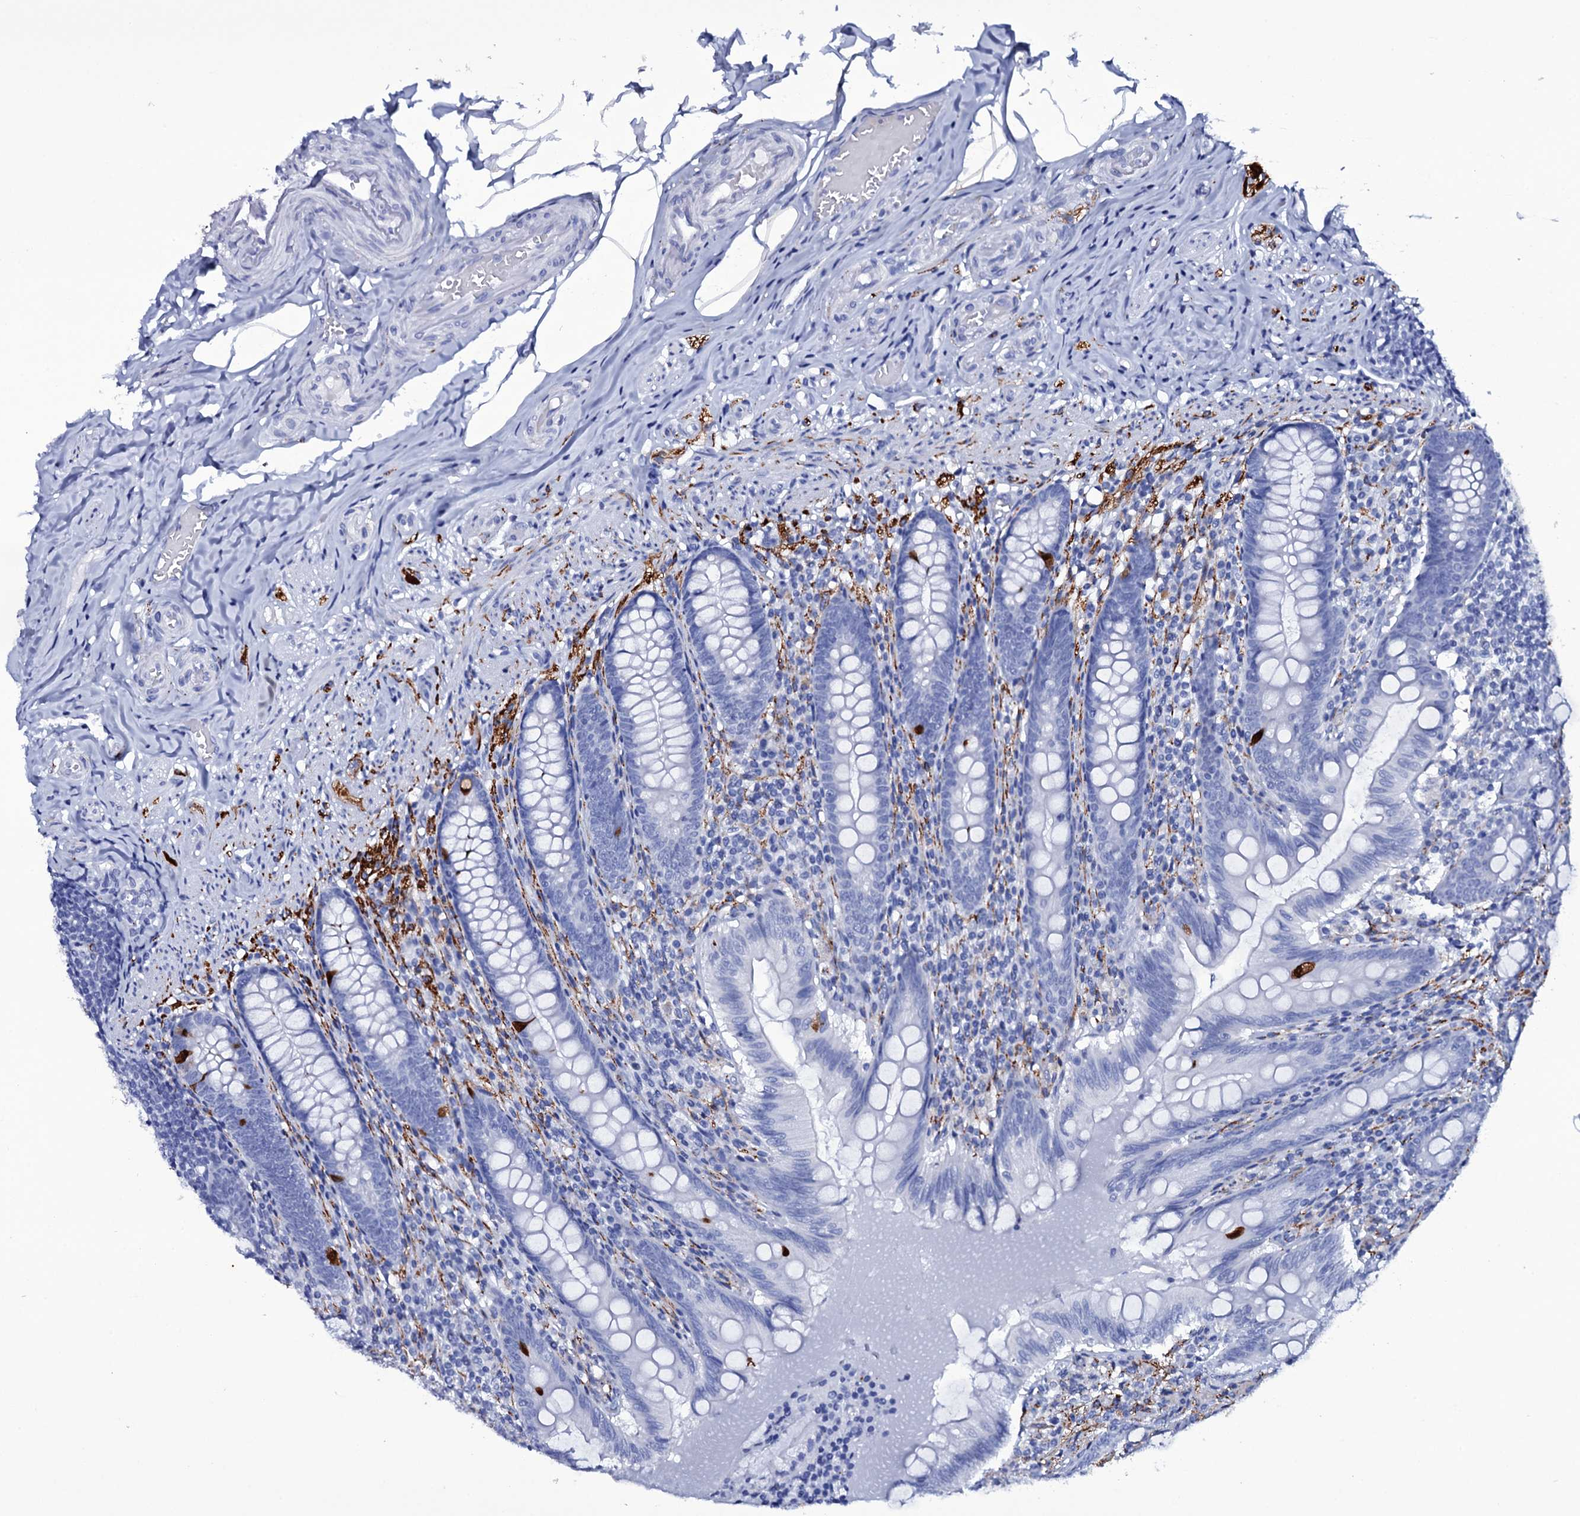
{"staining": {"intensity": "moderate", "quantity": "<25%", "location": "cytoplasmic/membranous"}, "tissue": "appendix", "cell_type": "Glandular cells", "image_type": "normal", "snomed": [{"axis": "morphology", "description": "Normal tissue, NOS"}, {"axis": "topography", "description": "Appendix"}], "caption": "Brown immunohistochemical staining in unremarkable human appendix displays moderate cytoplasmic/membranous expression in about <25% of glandular cells. (DAB (3,3'-diaminobenzidine) IHC, brown staining for protein, blue staining for nuclei).", "gene": "ITPRID2", "patient": {"sex": "male", "age": 55}}